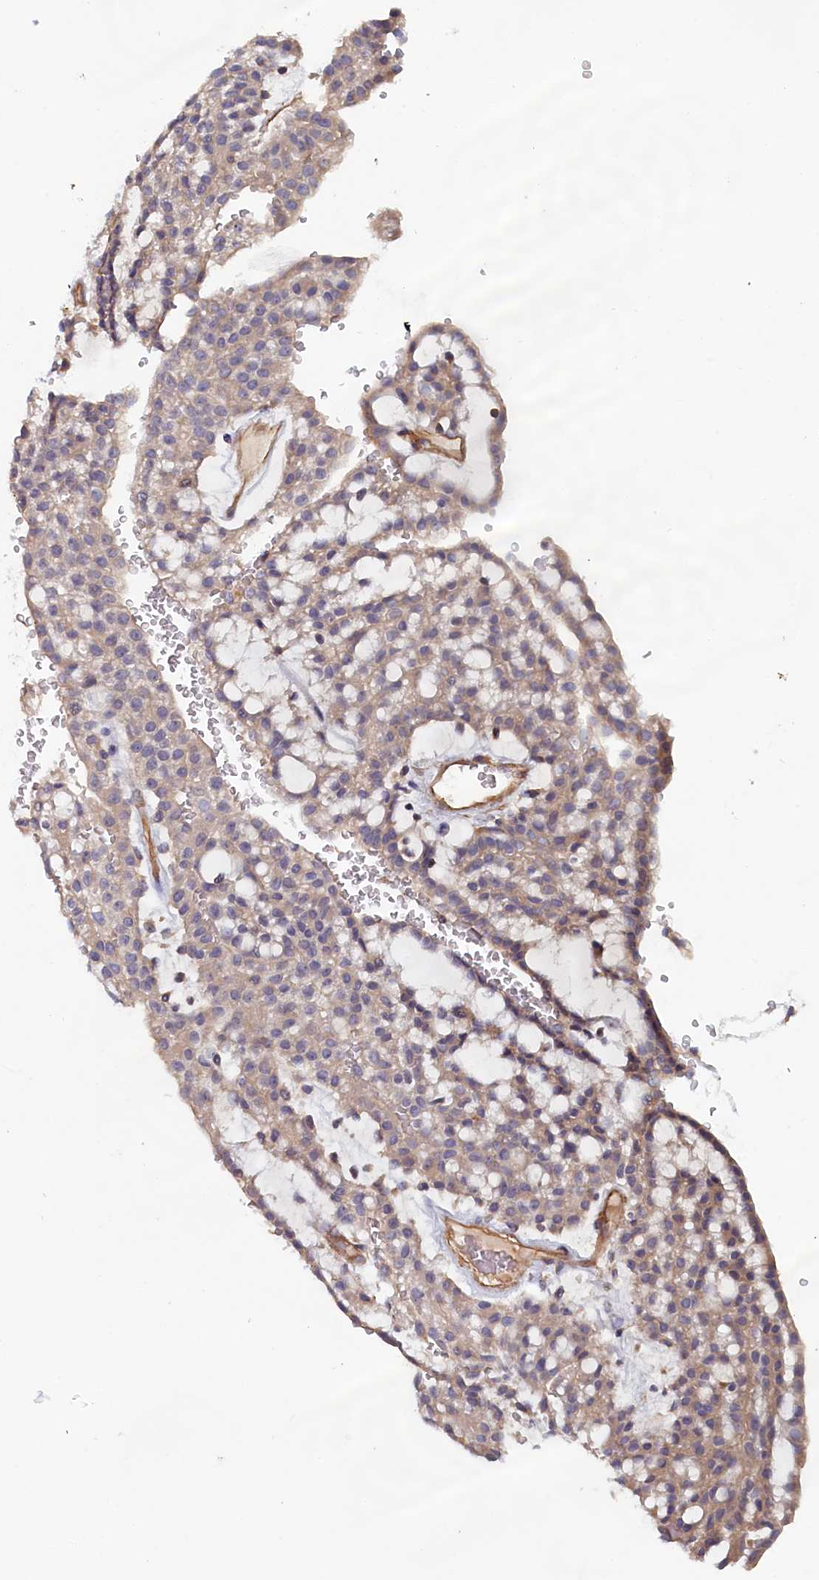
{"staining": {"intensity": "moderate", "quantity": ">75%", "location": "cytoplasmic/membranous"}, "tissue": "renal cancer", "cell_type": "Tumor cells", "image_type": "cancer", "snomed": [{"axis": "morphology", "description": "Adenocarcinoma, NOS"}, {"axis": "topography", "description": "Kidney"}], "caption": "Protein staining displays moderate cytoplasmic/membranous expression in about >75% of tumor cells in renal cancer.", "gene": "ANKRD2", "patient": {"sex": "male", "age": 63}}